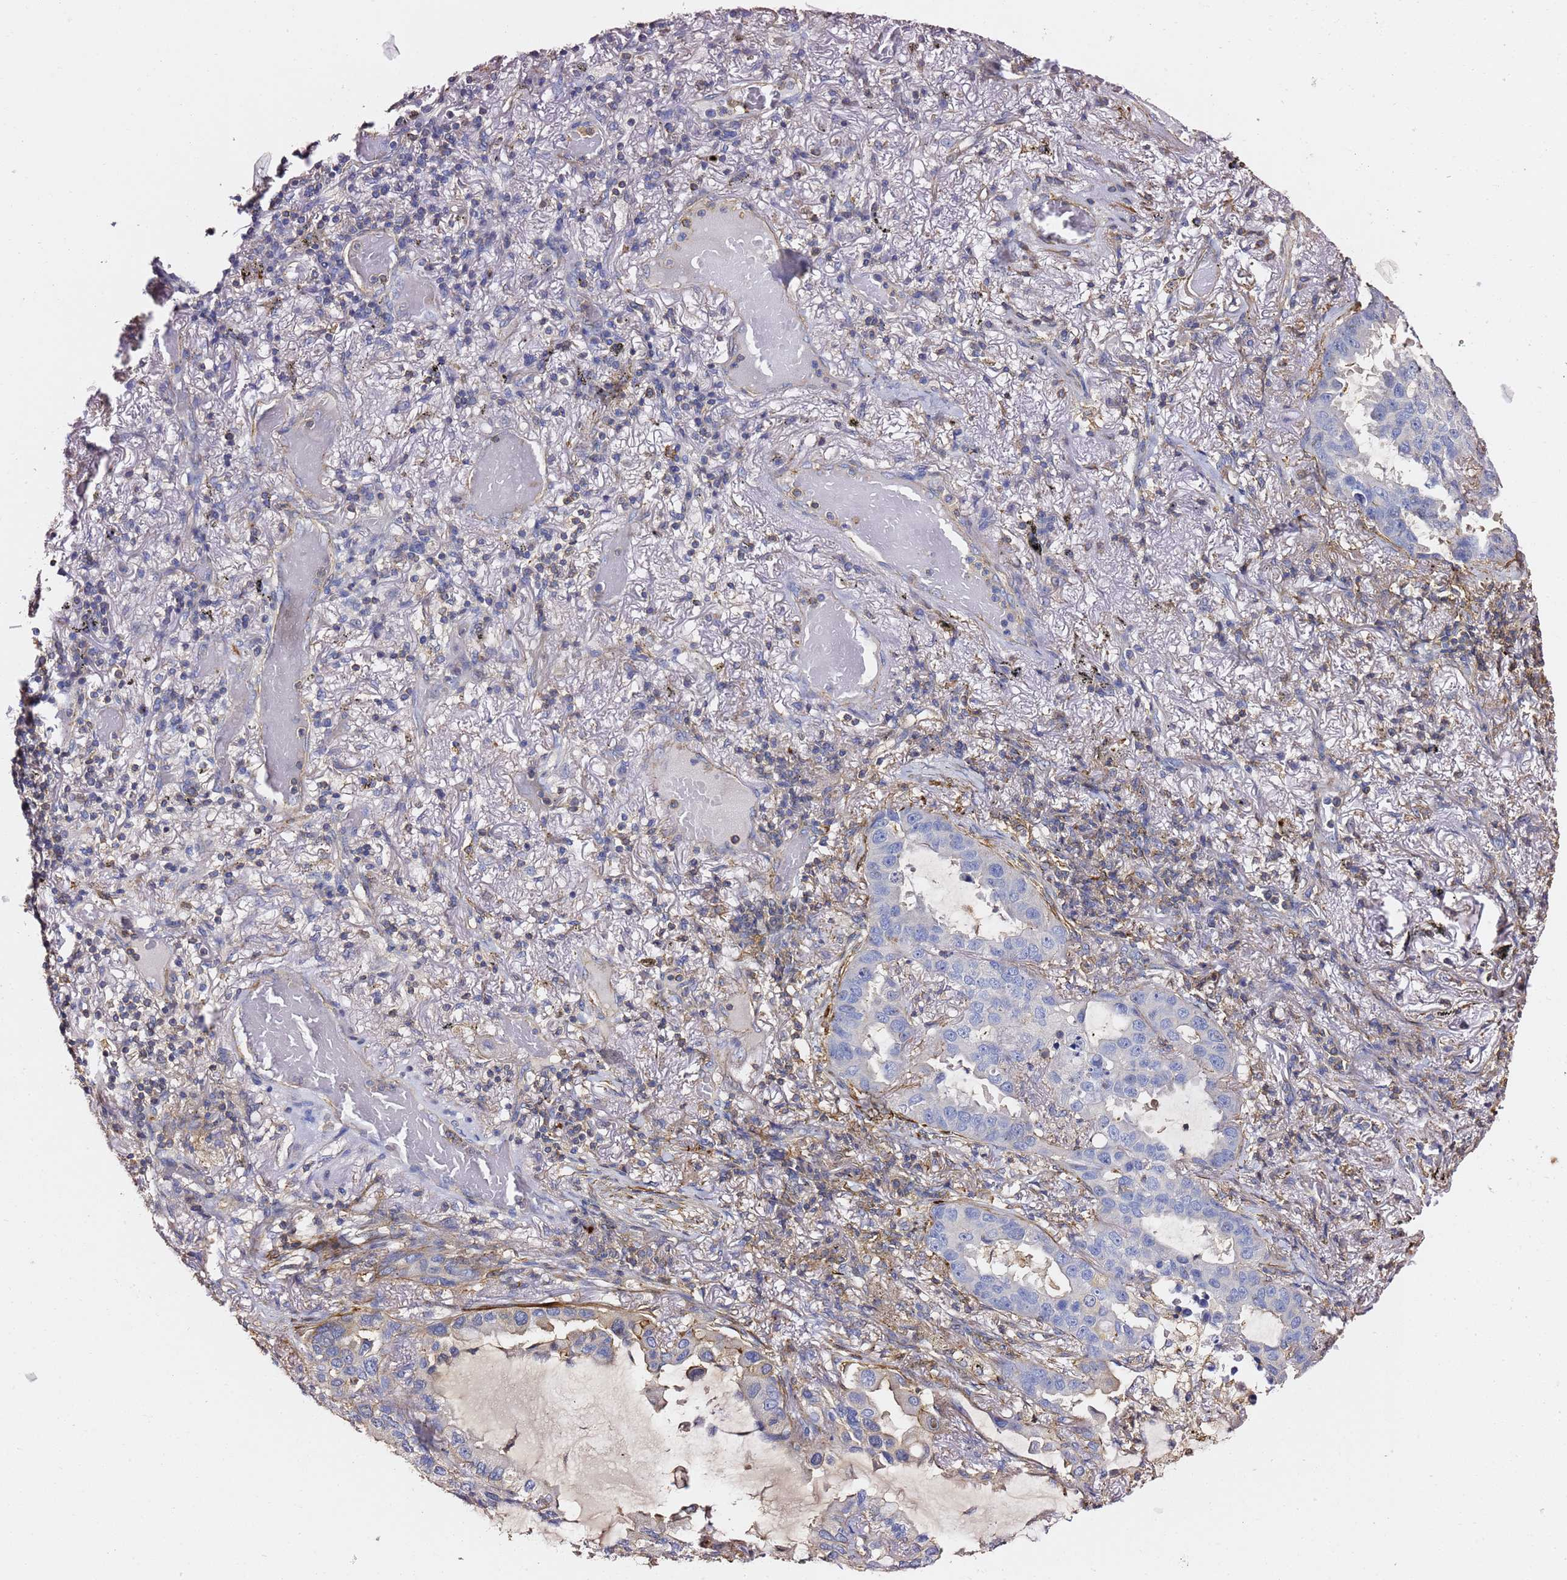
{"staining": {"intensity": "negative", "quantity": "none", "location": "none"}, "tissue": "lung cancer", "cell_type": "Tumor cells", "image_type": "cancer", "snomed": [{"axis": "morphology", "description": "Adenocarcinoma, NOS"}, {"axis": "topography", "description": "Lung"}], "caption": "Immunohistochemistry (IHC) micrograph of neoplastic tissue: human lung cancer (adenocarcinoma) stained with DAB demonstrates no significant protein expression in tumor cells.", "gene": "ZFP36L2", "patient": {"sex": "male", "age": 64}}